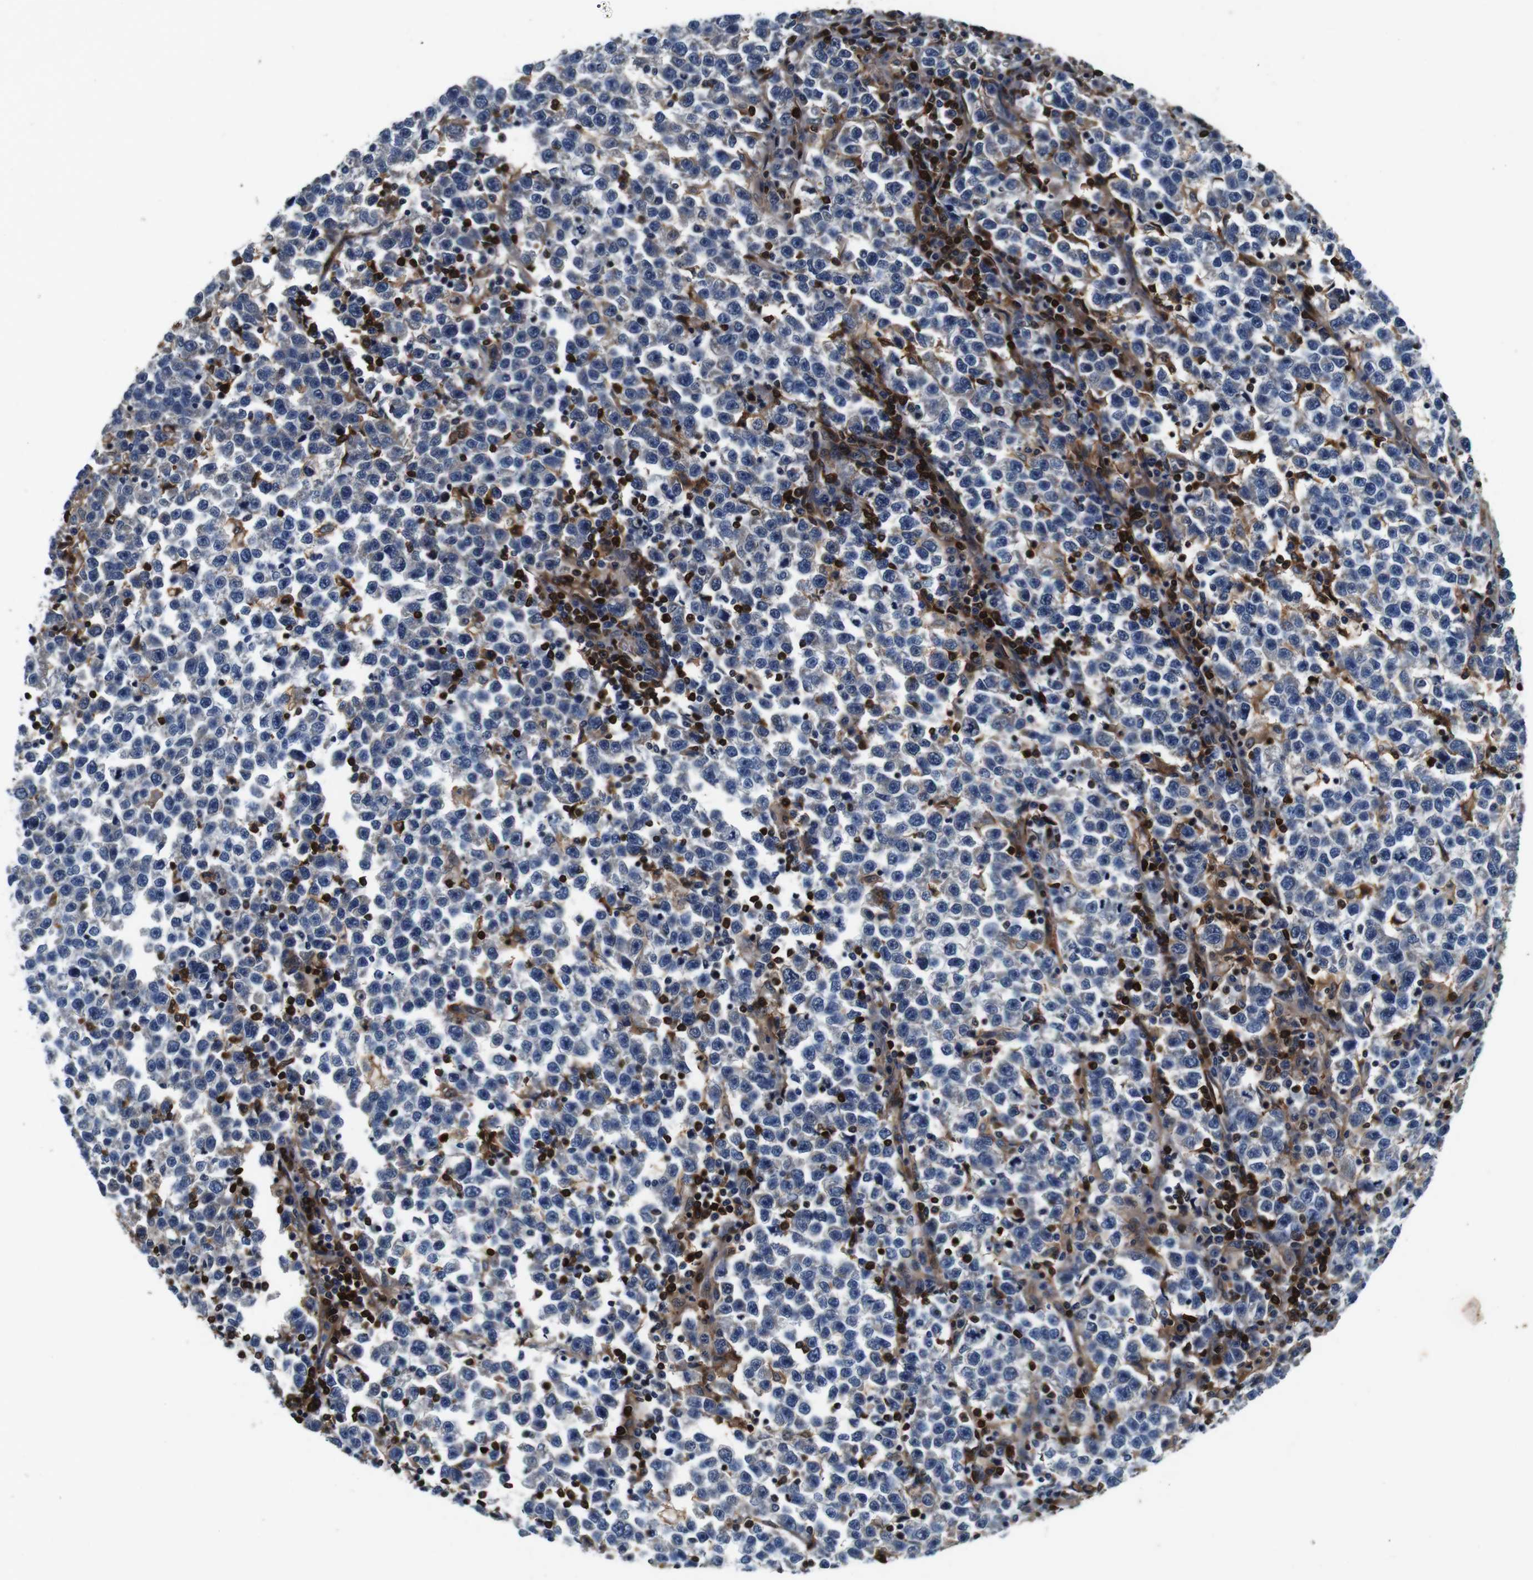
{"staining": {"intensity": "negative", "quantity": "none", "location": "none"}, "tissue": "testis cancer", "cell_type": "Tumor cells", "image_type": "cancer", "snomed": [{"axis": "morphology", "description": "Normal tissue, NOS"}, {"axis": "morphology", "description": "Seminoma, NOS"}, {"axis": "topography", "description": "Testis"}], "caption": "There is no significant positivity in tumor cells of testis cancer (seminoma).", "gene": "ANXA1", "patient": {"sex": "male", "age": 43}}